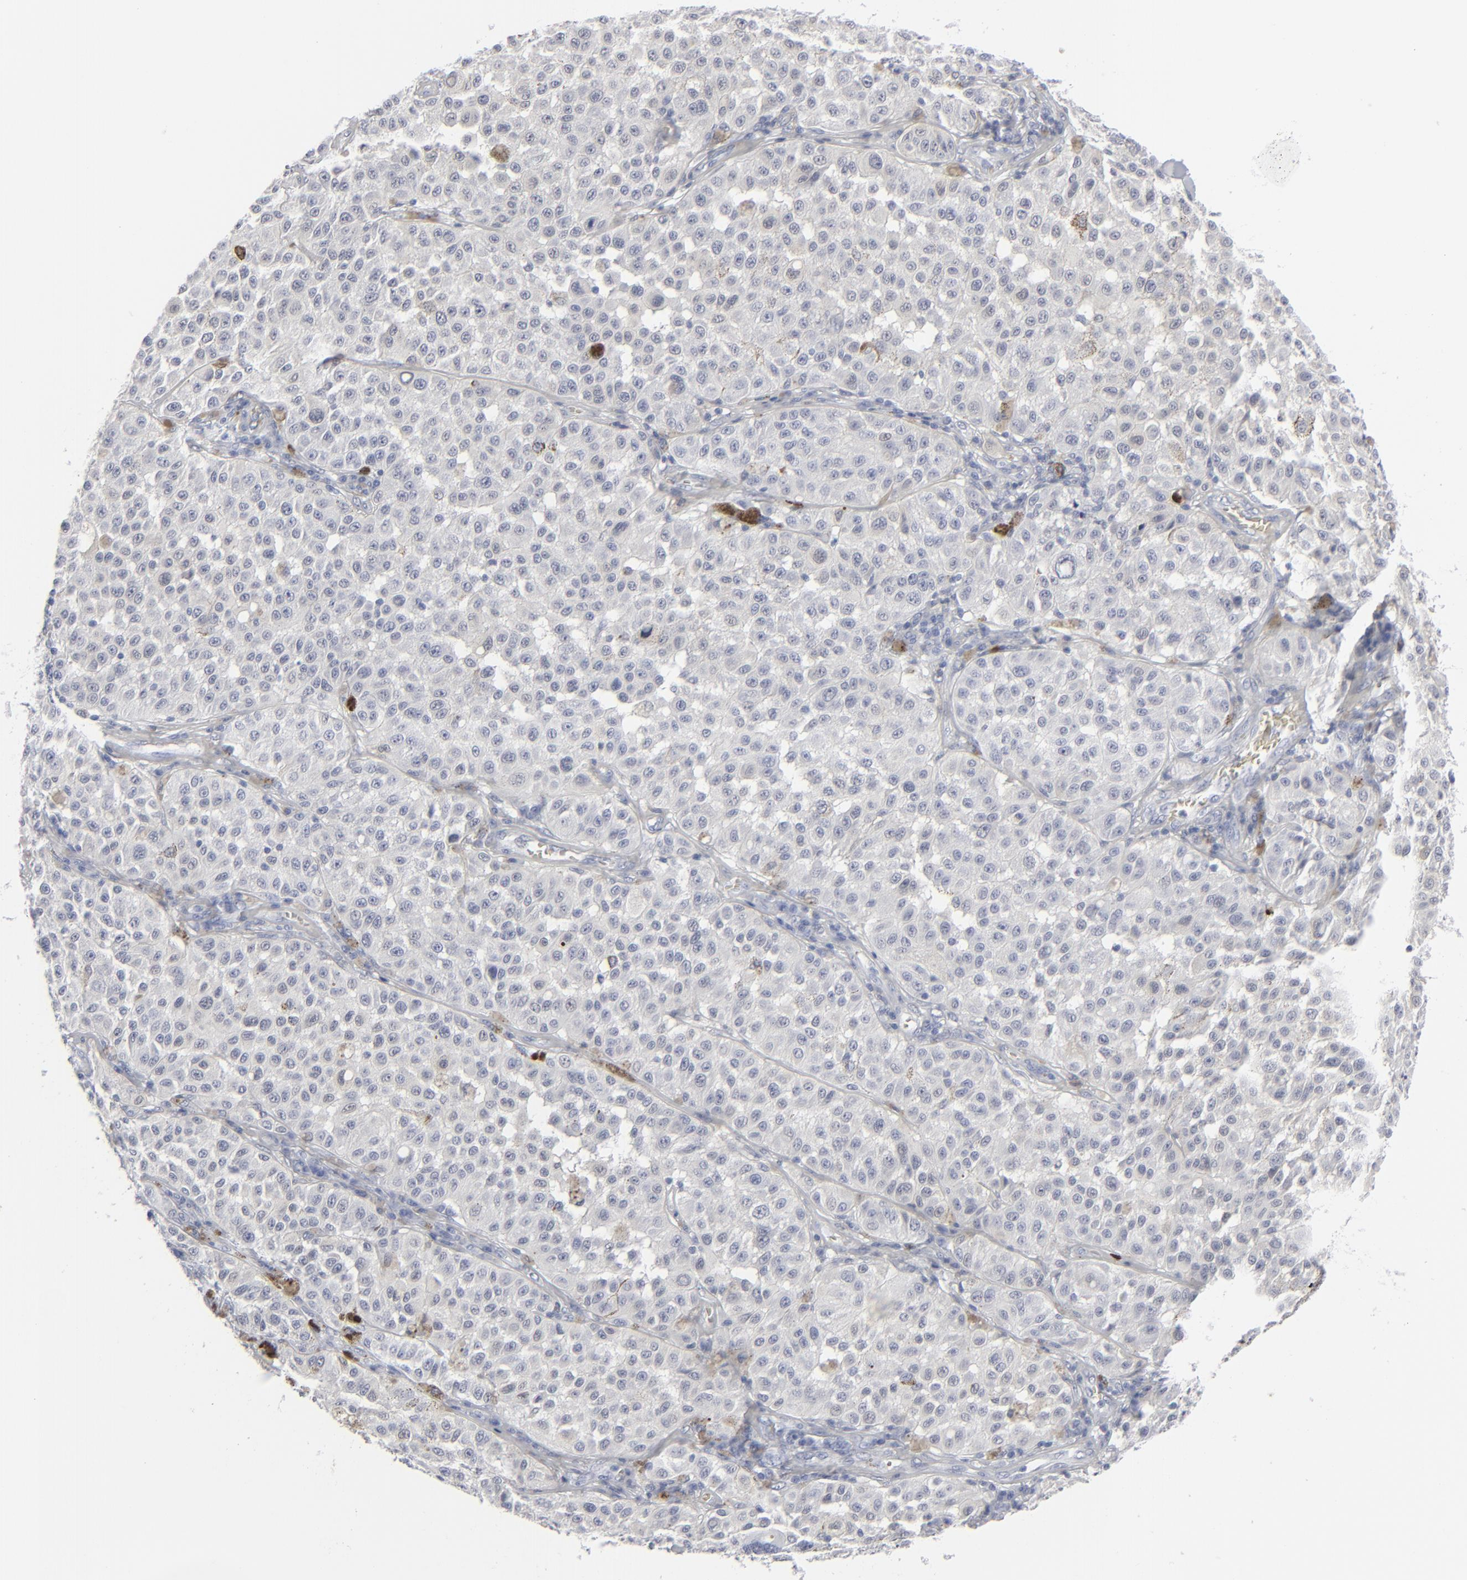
{"staining": {"intensity": "negative", "quantity": "none", "location": "none"}, "tissue": "melanoma", "cell_type": "Tumor cells", "image_type": "cancer", "snomed": [{"axis": "morphology", "description": "Malignant melanoma, NOS"}, {"axis": "topography", "description": "Skin"}], "caption": "A photomicrograph of malignant melanoma stained for a protein shows no brown staining in tumor cells.", "gene": "MSLN", "patient": {"sex": "female", "age": 64}}